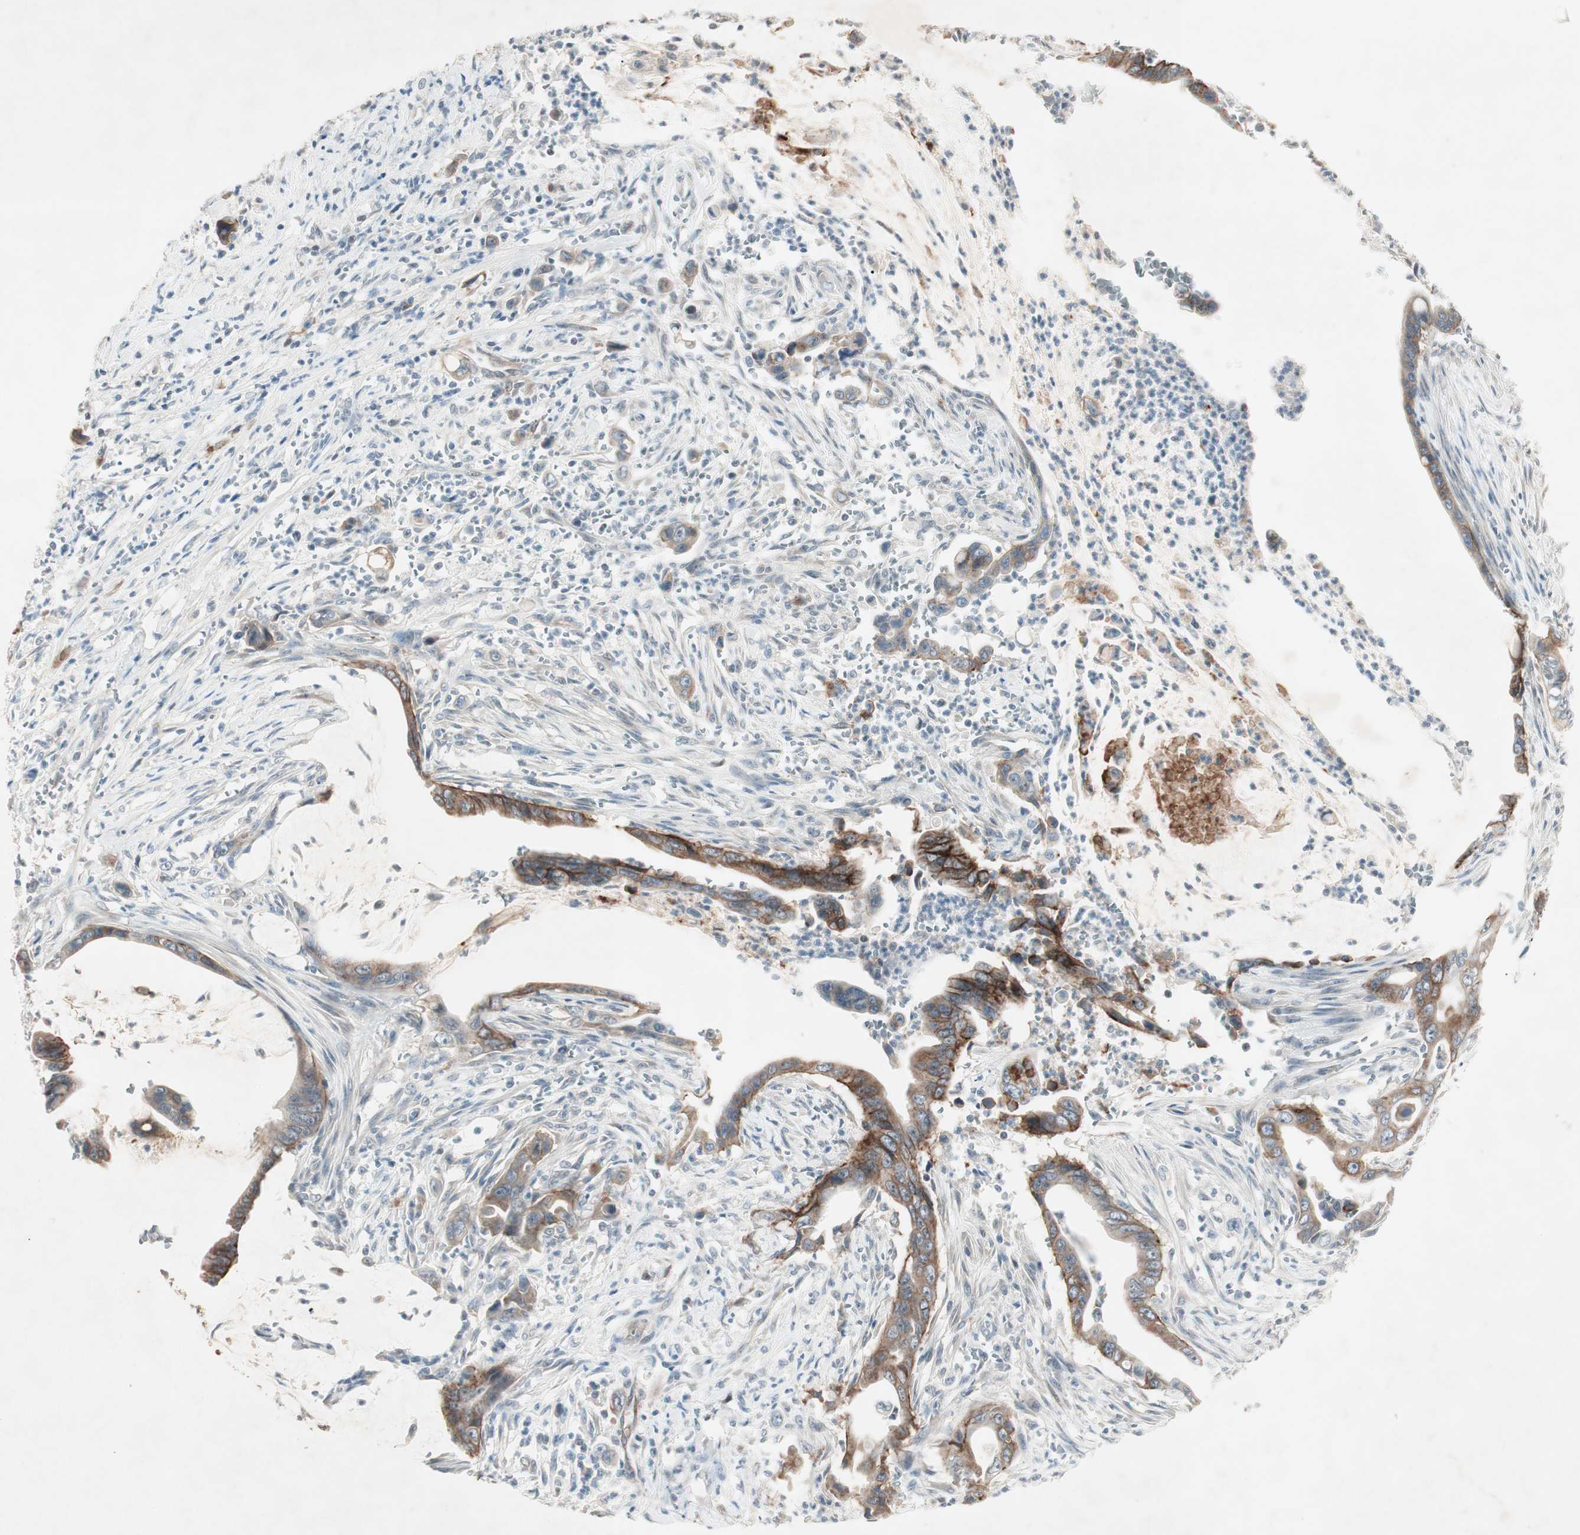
{"staining": {"intensity": "moderate", "quantity": "25%-75%", "location": "cytoplasmic/membranous"}, "tissue": "pancreatic cancer", "cell_type": "Tumor cells", "image_type": "cancer", "snomed": [{"axis": "morphology", "description": "Adenocarcinoma, NOS"}, {"axis": "topography", "description": "Pancreas"}], "caption": "Human pancreatic adenocarcinoma stained with a protein marker demonstrates moderate staining in tumor cells.", "gene": "ITGB4", "patient": {"sex": "male", "age": 59}}